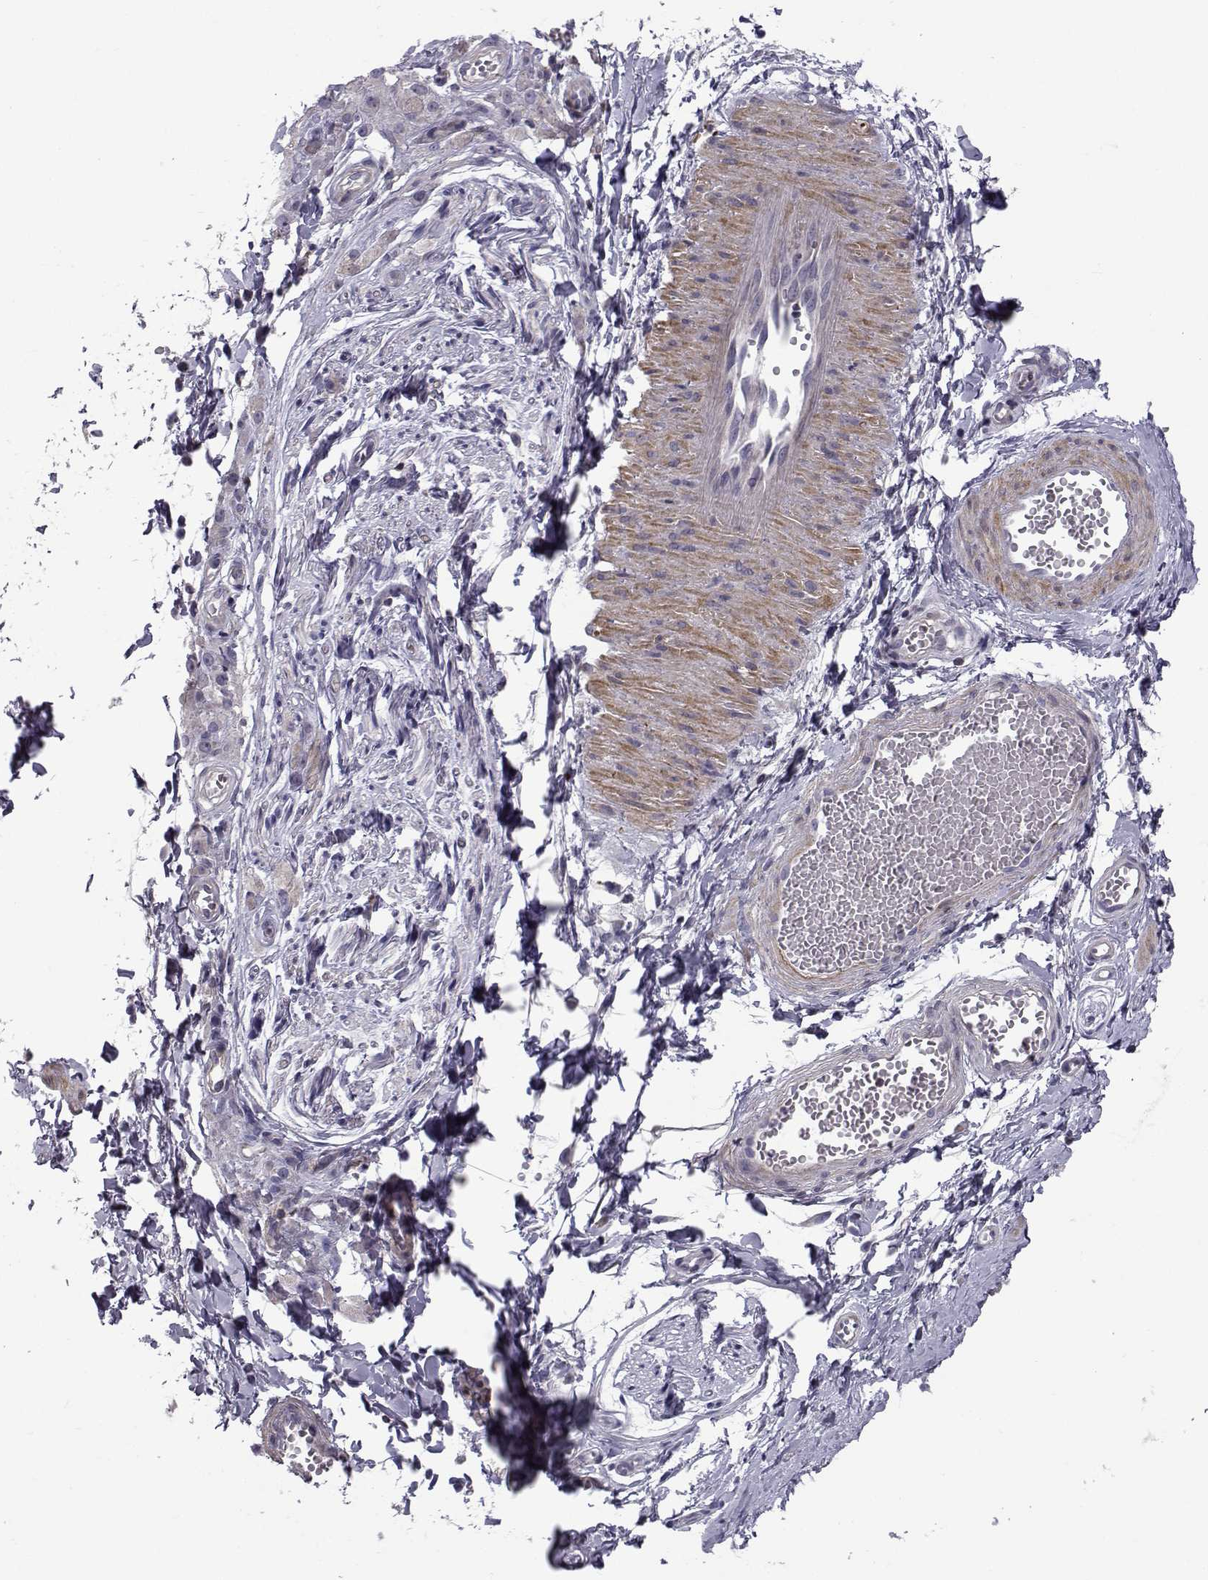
{"staining": {"intensity": "negative", "quantity": "none", "location": "none"}, "tissue": "adipose tissue", "cell_type": "Adipocytes", "image_type": "normal", "snomed": [{"axis": "morphology", "description": "Normal tissue, NOS"}, {"axis": "topography", "description": "Smooth muscle"}, {"axis": "topography", "description": "Peripheral nerve tissue"}], "caption": "Immunohistochemistry micrograph of unremarkable adipose tissue: human adipose tissue stained with DAB (3,3'-diaminobenzidine) displays no significant protein expression in adipocytes. Brightfield microscopy of IHC stained with DAB (brown) and hematoxylin (blue), captured at high magnification.", "gene": "LRRC27", "patient": {"sex": "male", "age": 22}}